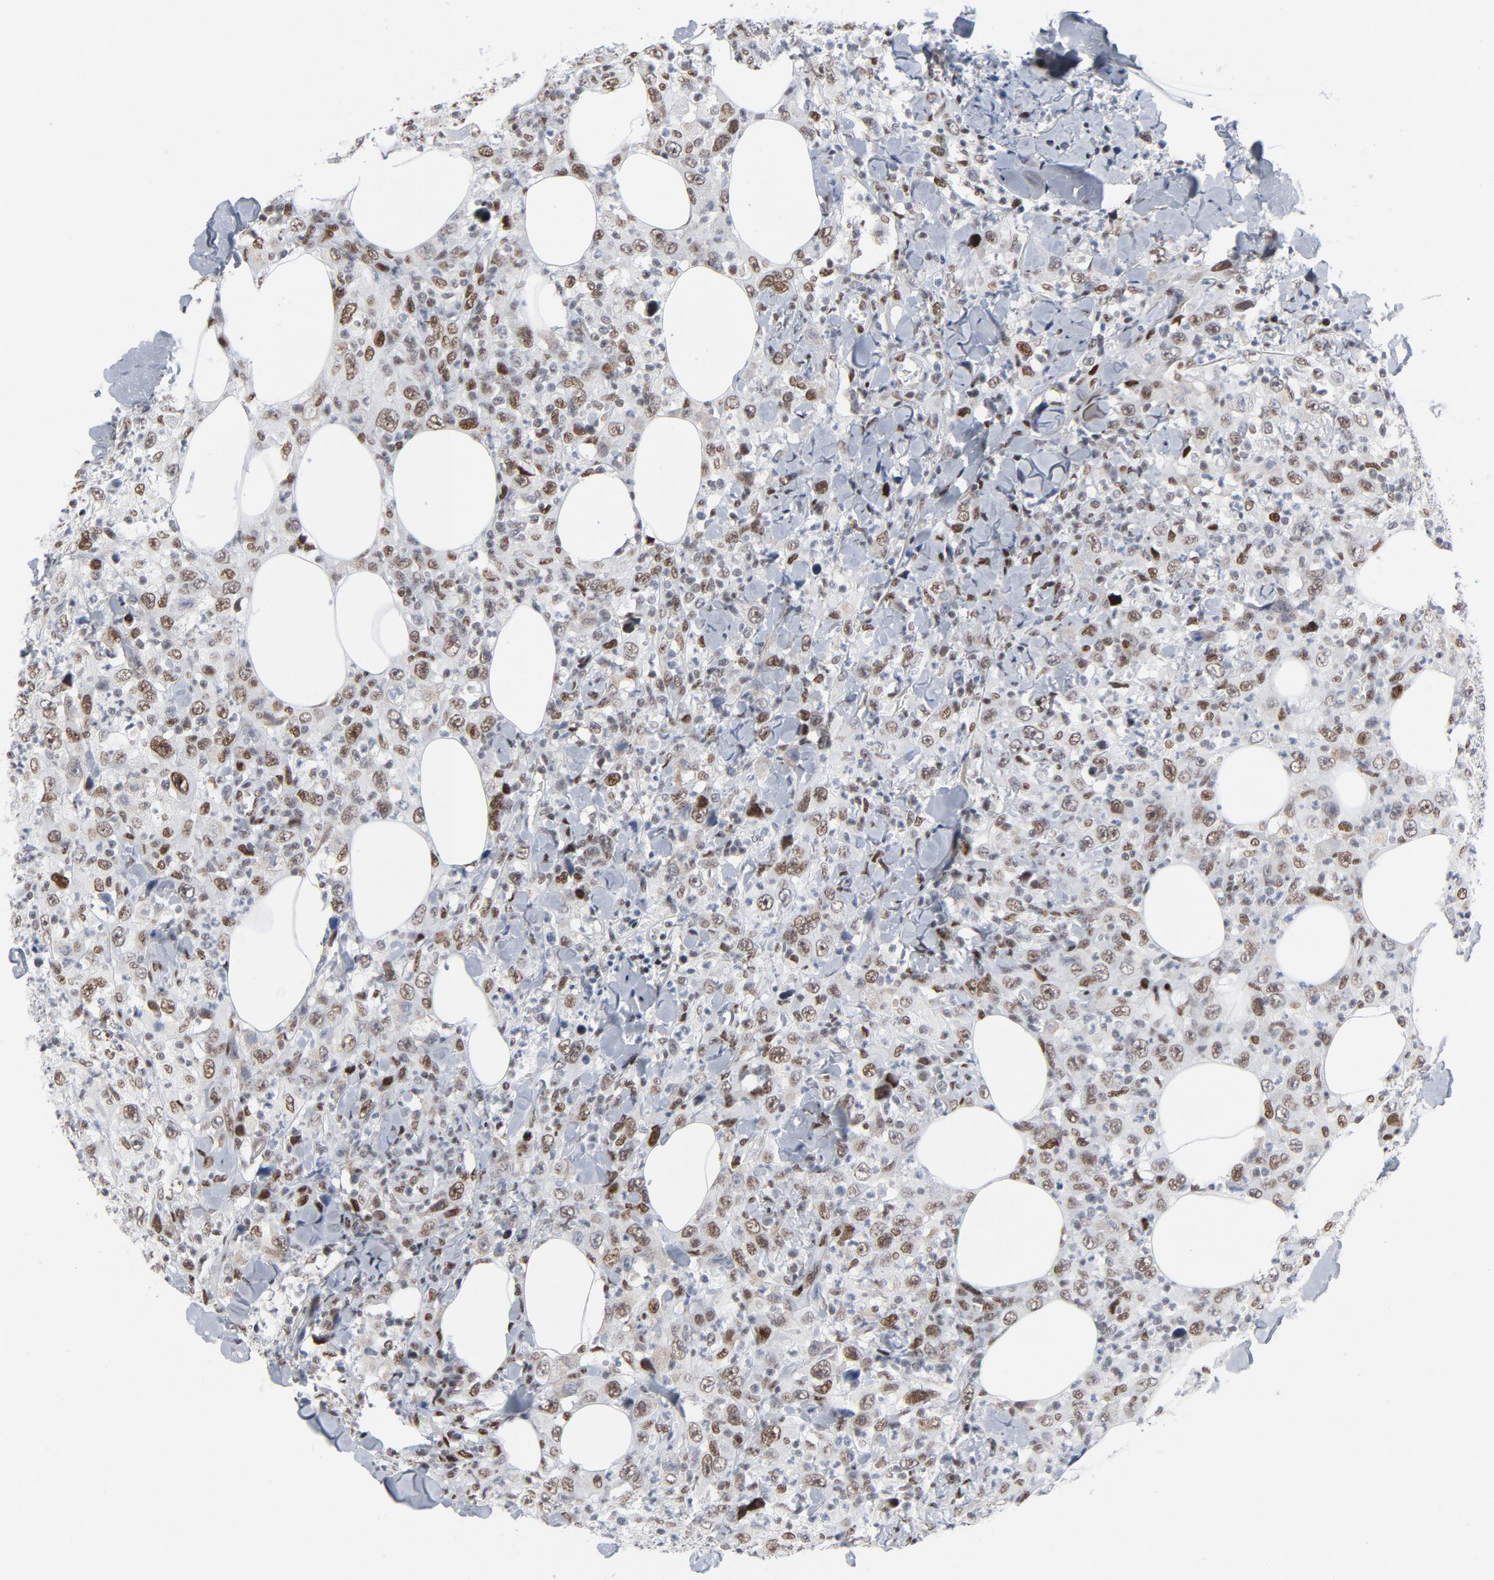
{"staining": {"intensity": "moderate", "quantity": ">75%", "location": "nuclear"}, "tissue": "thyroid cancer", "cell_type": "Tumor cells", "image_type": "cancer", "snomed": [{"axis": "morphology", "description": "Carcinoma, NOS"}, {"axis": "topography", "description": "Thyroid gland"}], "caption": "This histopathology image shows immunohistochemistry (IHC) staining of thyroid cancer, with medium moderate nuclear positivity in approximately >75% of tumor cells.", "gene": "HSF1", "patient": {"sex": "female", "age": 77}}